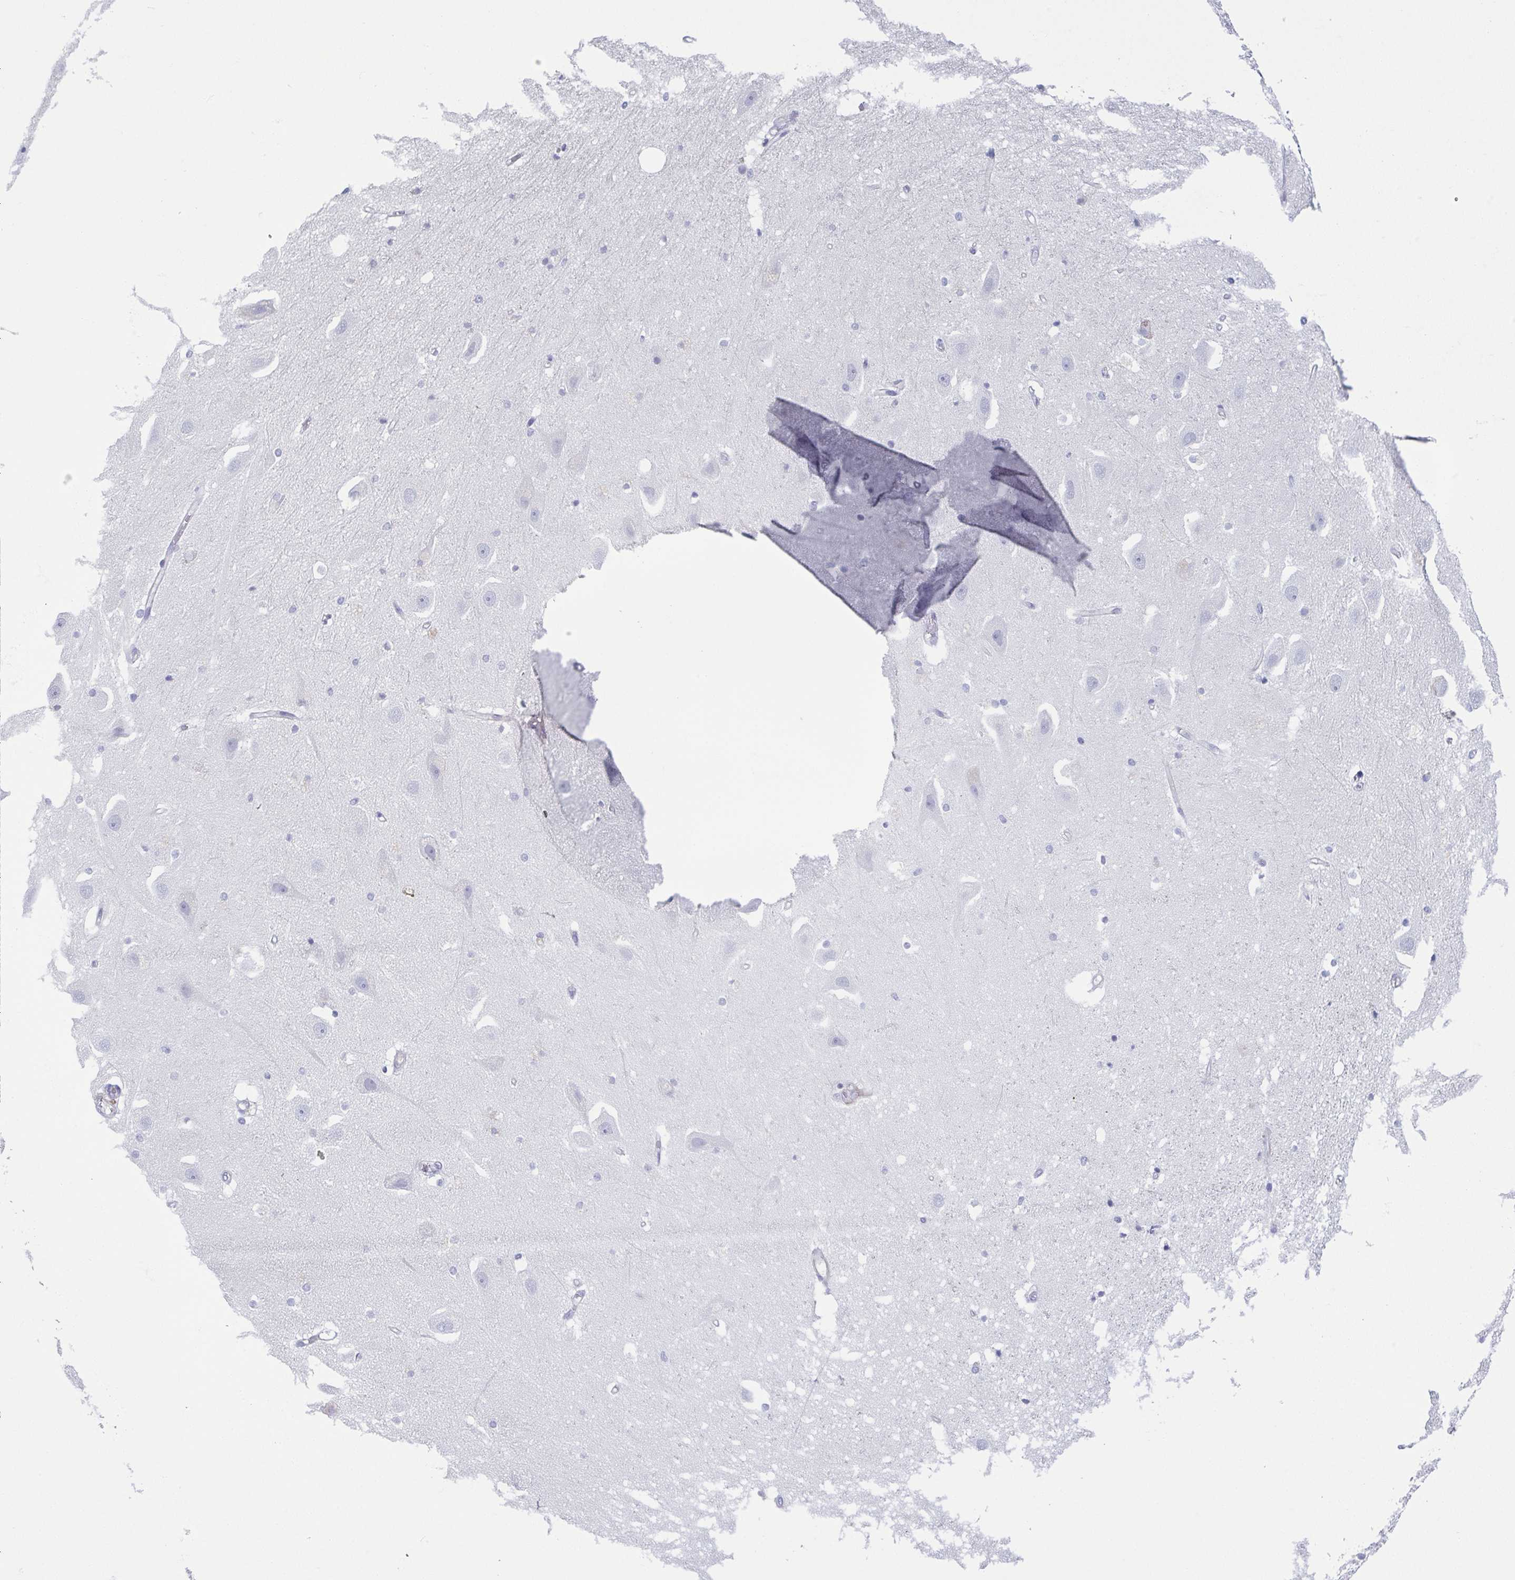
{"staining": {"intensity": "negative", "quantity": "none", "location": "none"}, "tissue": "hippocampus", "cell_type": "Glial cells", "image_type": "normal", "snomed": [{"axis": "morphology", "description": "Normal tissue, NOS"}, {"axis": "topography", "description": "Hippocampus"}], "caption": "Immunohistochemistry (IHC) of unremarkable human hippocampus demonstrates no expression in glial cells.", "gene": "COL17A1", "patient": {"sex": "male", "age": 63}}